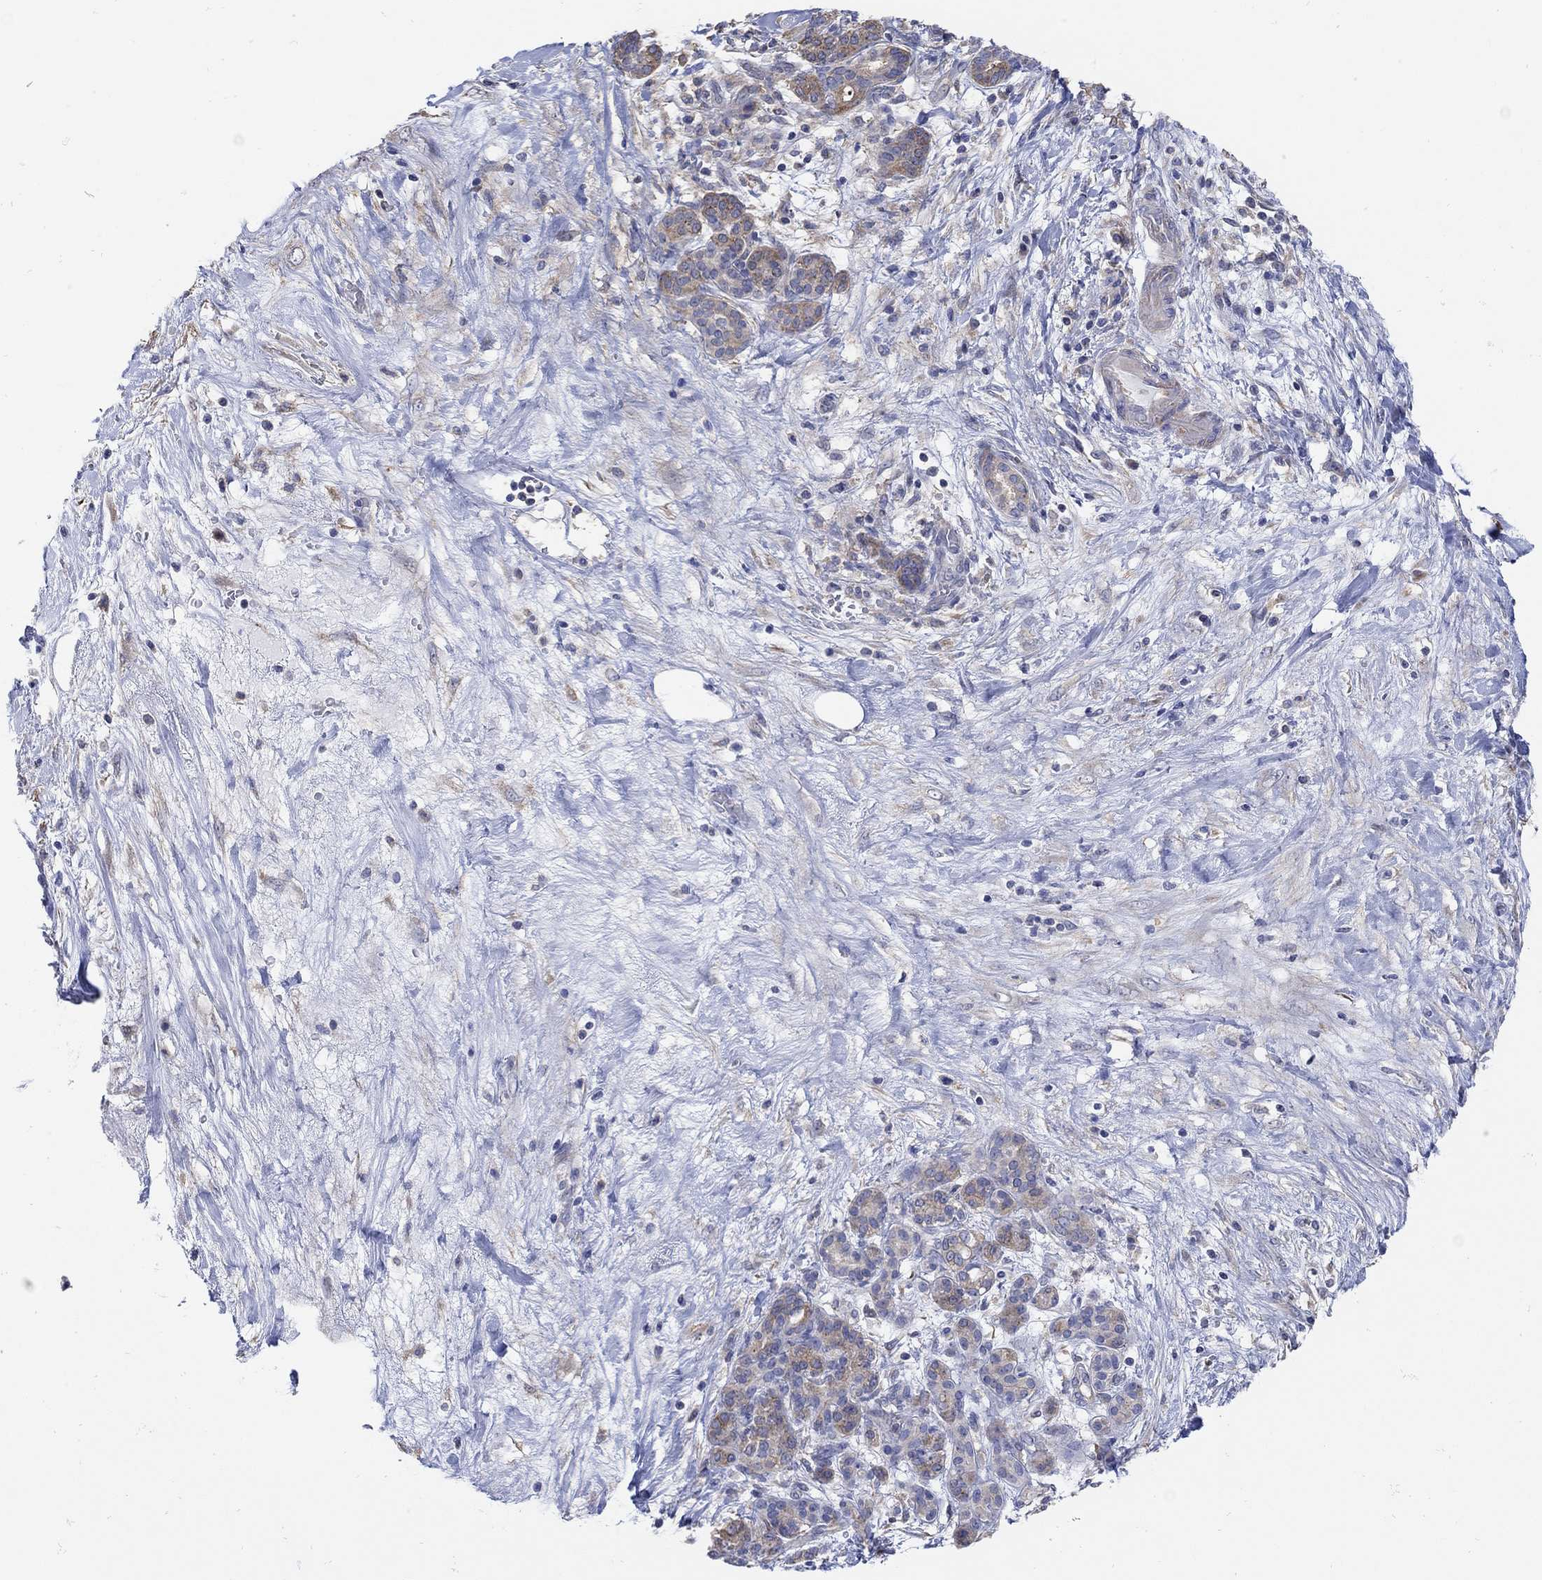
{"staining": {"intensity": "weak", "quantity": "25%-75%", "location": "cytoplasmic/membranous"}, "tissue": "pancreatic cancer", "cell_type": "Tumor cells", "image_type": "cancer", "snomed": [{"axis": "morphology", "description": "Adenocarcinoma, NOS"}, {"axis": "topography", "description": "Pancreas"}], "caption": "Immunohistochemical staining of human pancreatic cancer (adenocarcinoma) reveals weak cytoplasmic/membranous protein expression in about 25%-75% of tumor cells.", "gene": "TEKT3", "patient": {"sex": "male", "age": 44}}